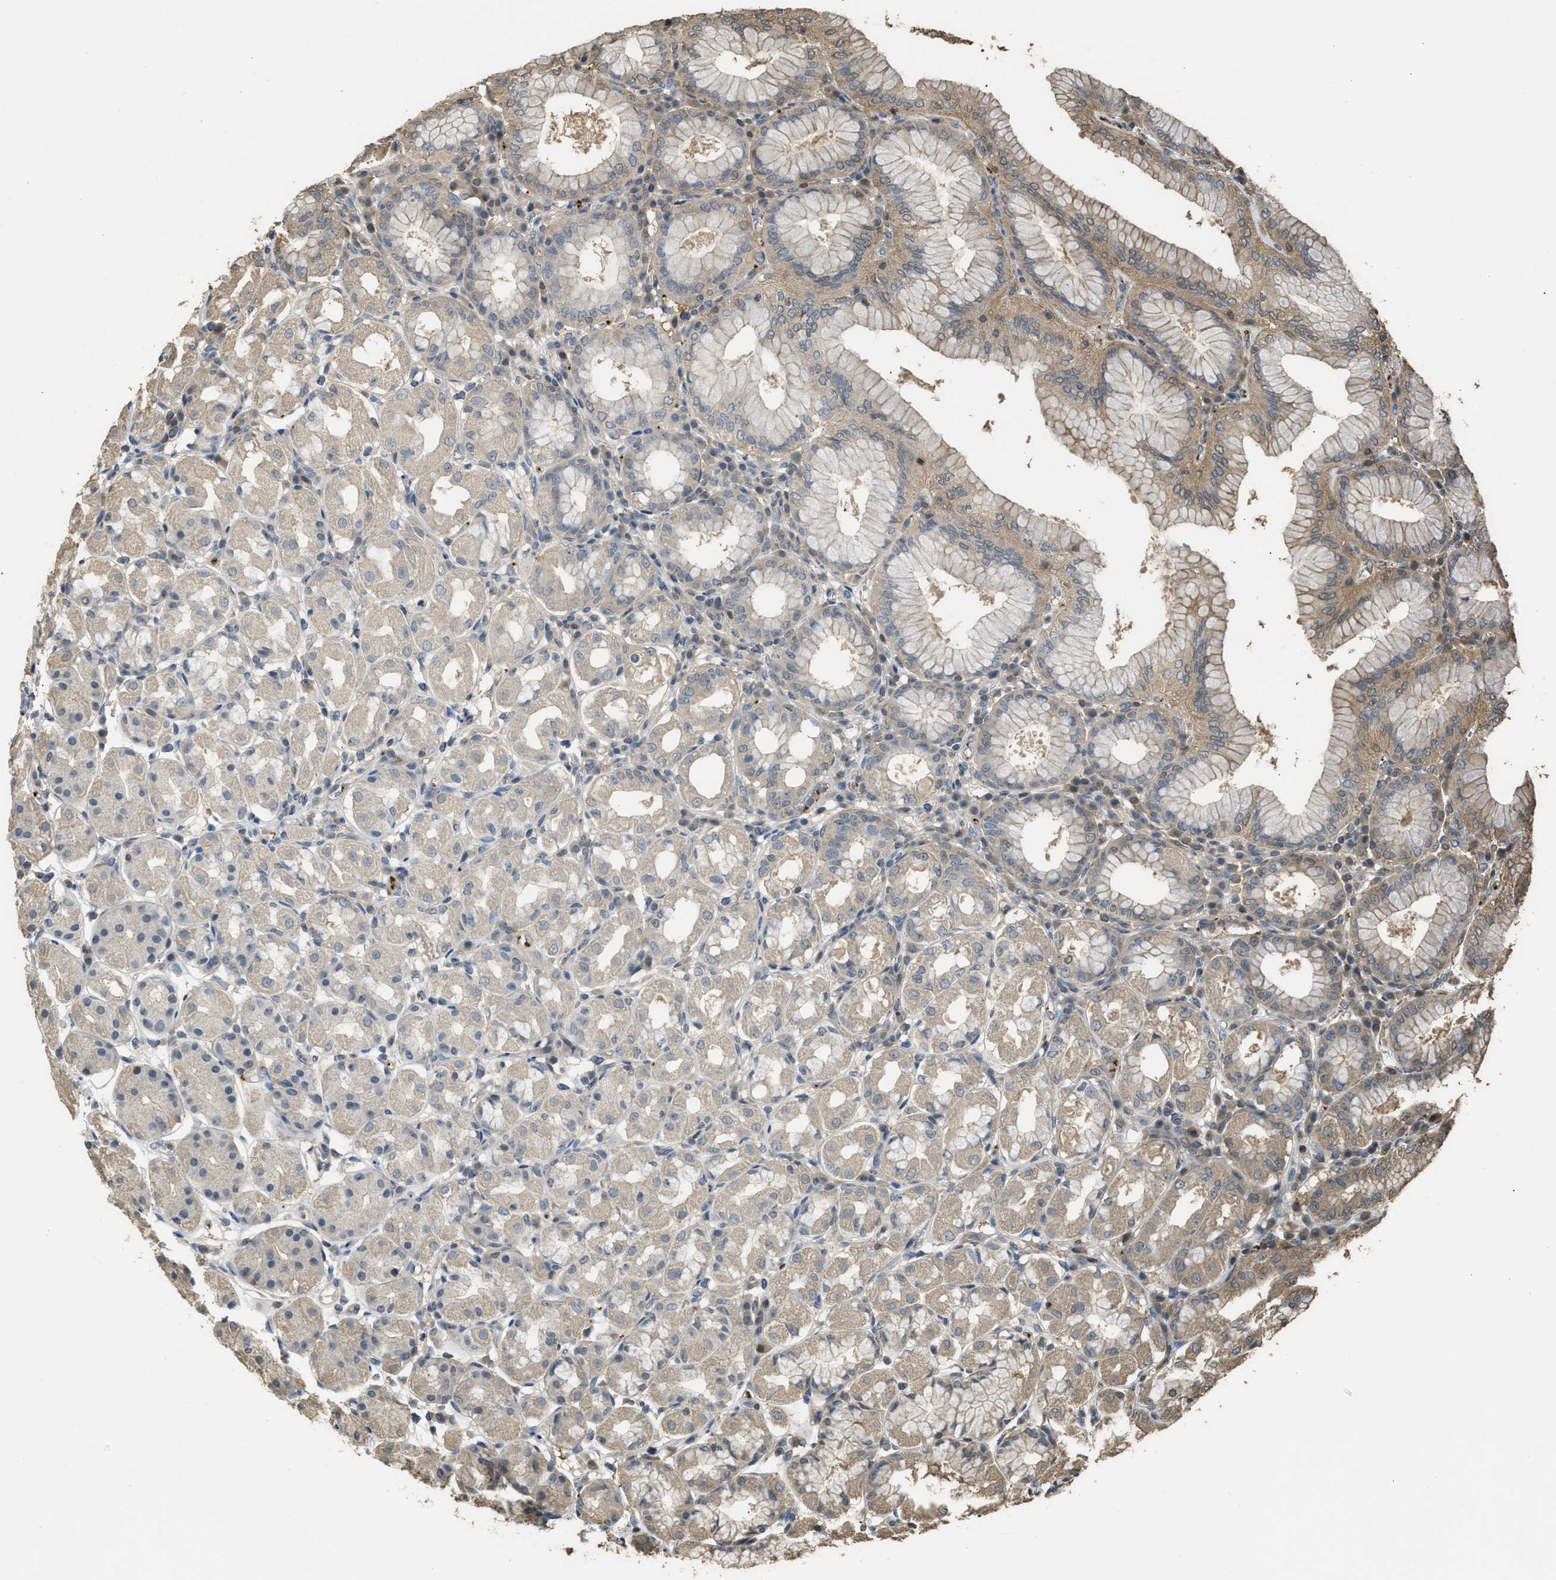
{"staining": {"intensity": "negative", "quantity": "none", "location": "none"}, "tissue": "stomach", "cell_type": "Glandular cells", "image_type": "normal", "snomed": [{"axis": "morphology", "description": "Normal tissue, NOS"}, {"axis": "topography", "description": "Stomach"}, {"axis": "topography", "description": "Stomach, lower"}], "caption": "This is an immunohistochemistry image of benign human stomach. There is no staining in glandular cells.", "gene": "ARHGDIA", "patient": {"sex": "female", "age": 56}}